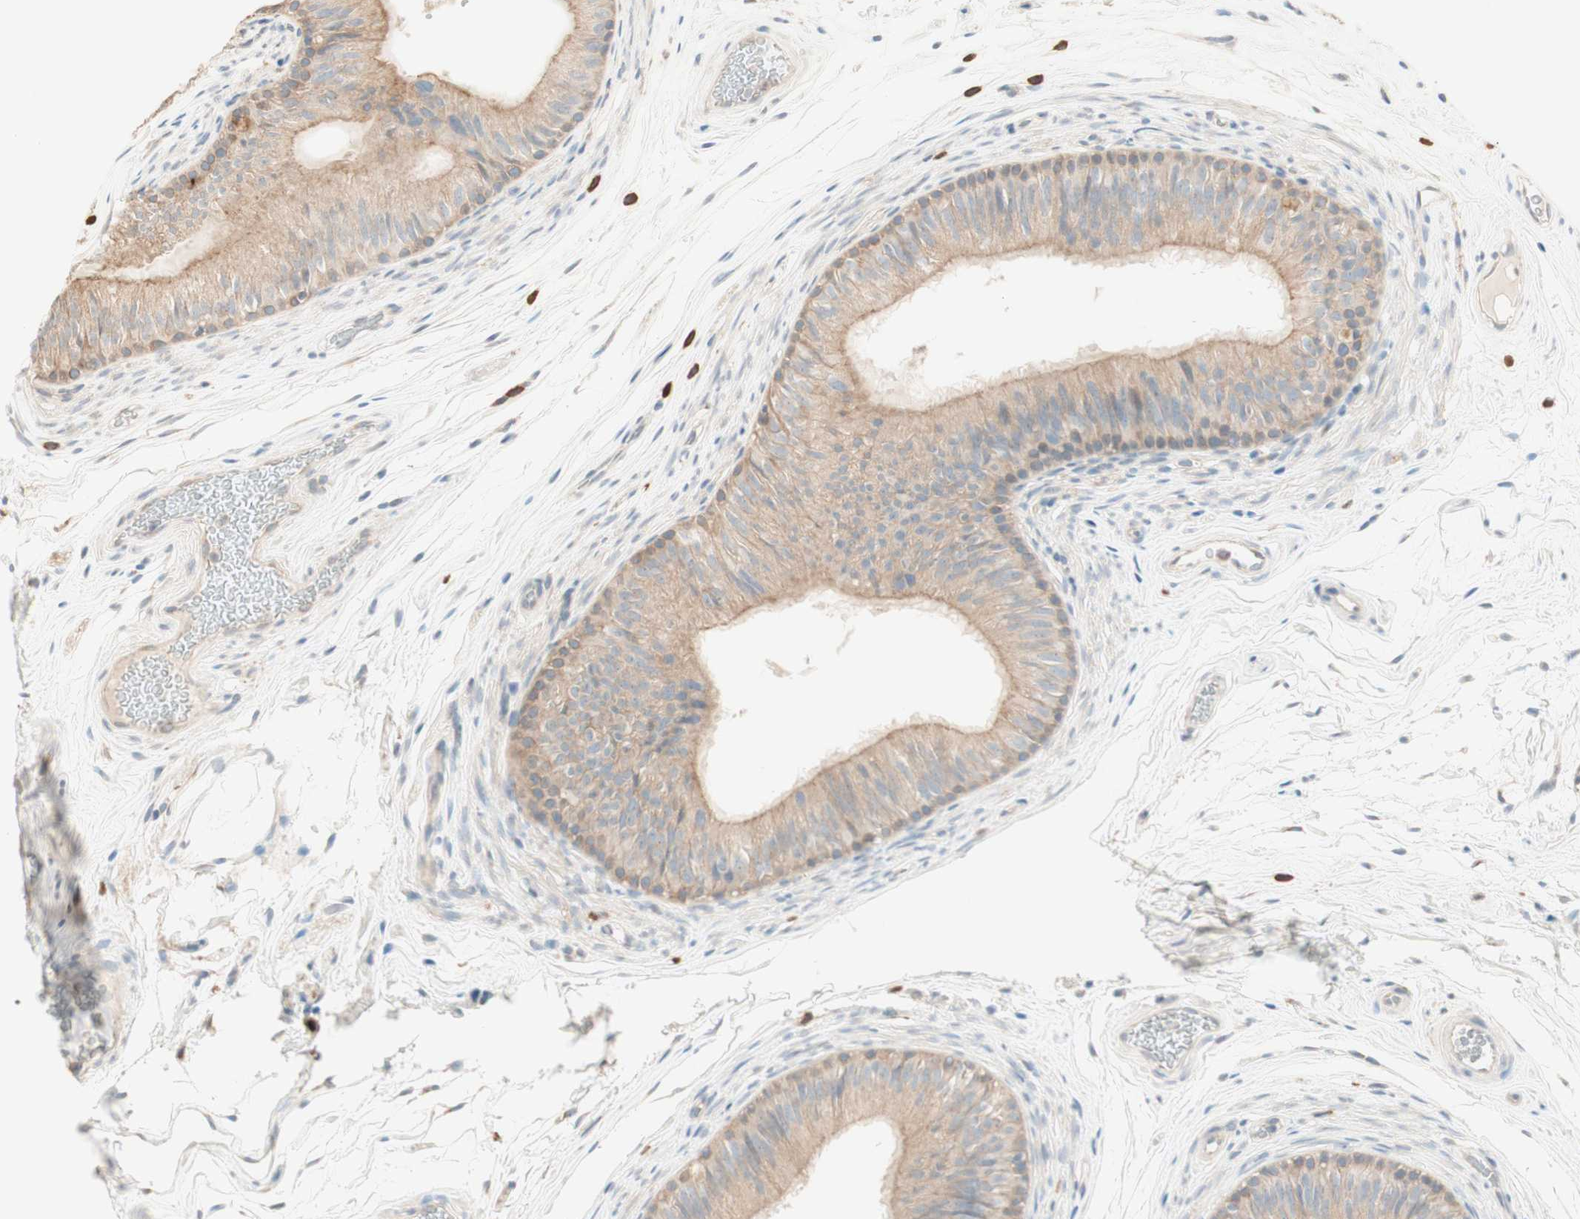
{"staining": {"intensity": "moderate", "quantity": ">75%", "location": "cytoplasmic/membranous"}, "tissue": "epididymis", "cell_type": "Glandular cells", "image_type": "normal", "snomed": [{"axis": "morphology", "description": "Normal tissue, NOS"}, {"axis": "topography", "description": "Epididymis"}], "caption": "DAB (3,3'-diaminobenzidine) immunohistochemical staining of normal epididymis demonstrates moderate cytoplasmic/membranous protein staining in about >75% of glandular cells. The staining was performed using DAB (3,3'-diaminobenzidine), with brown indicating positive protein expression. Nuclei are stained blue with hematoxylin.", "gene": "CLCN2", "patient": {"sex": "male", "age": 36}}